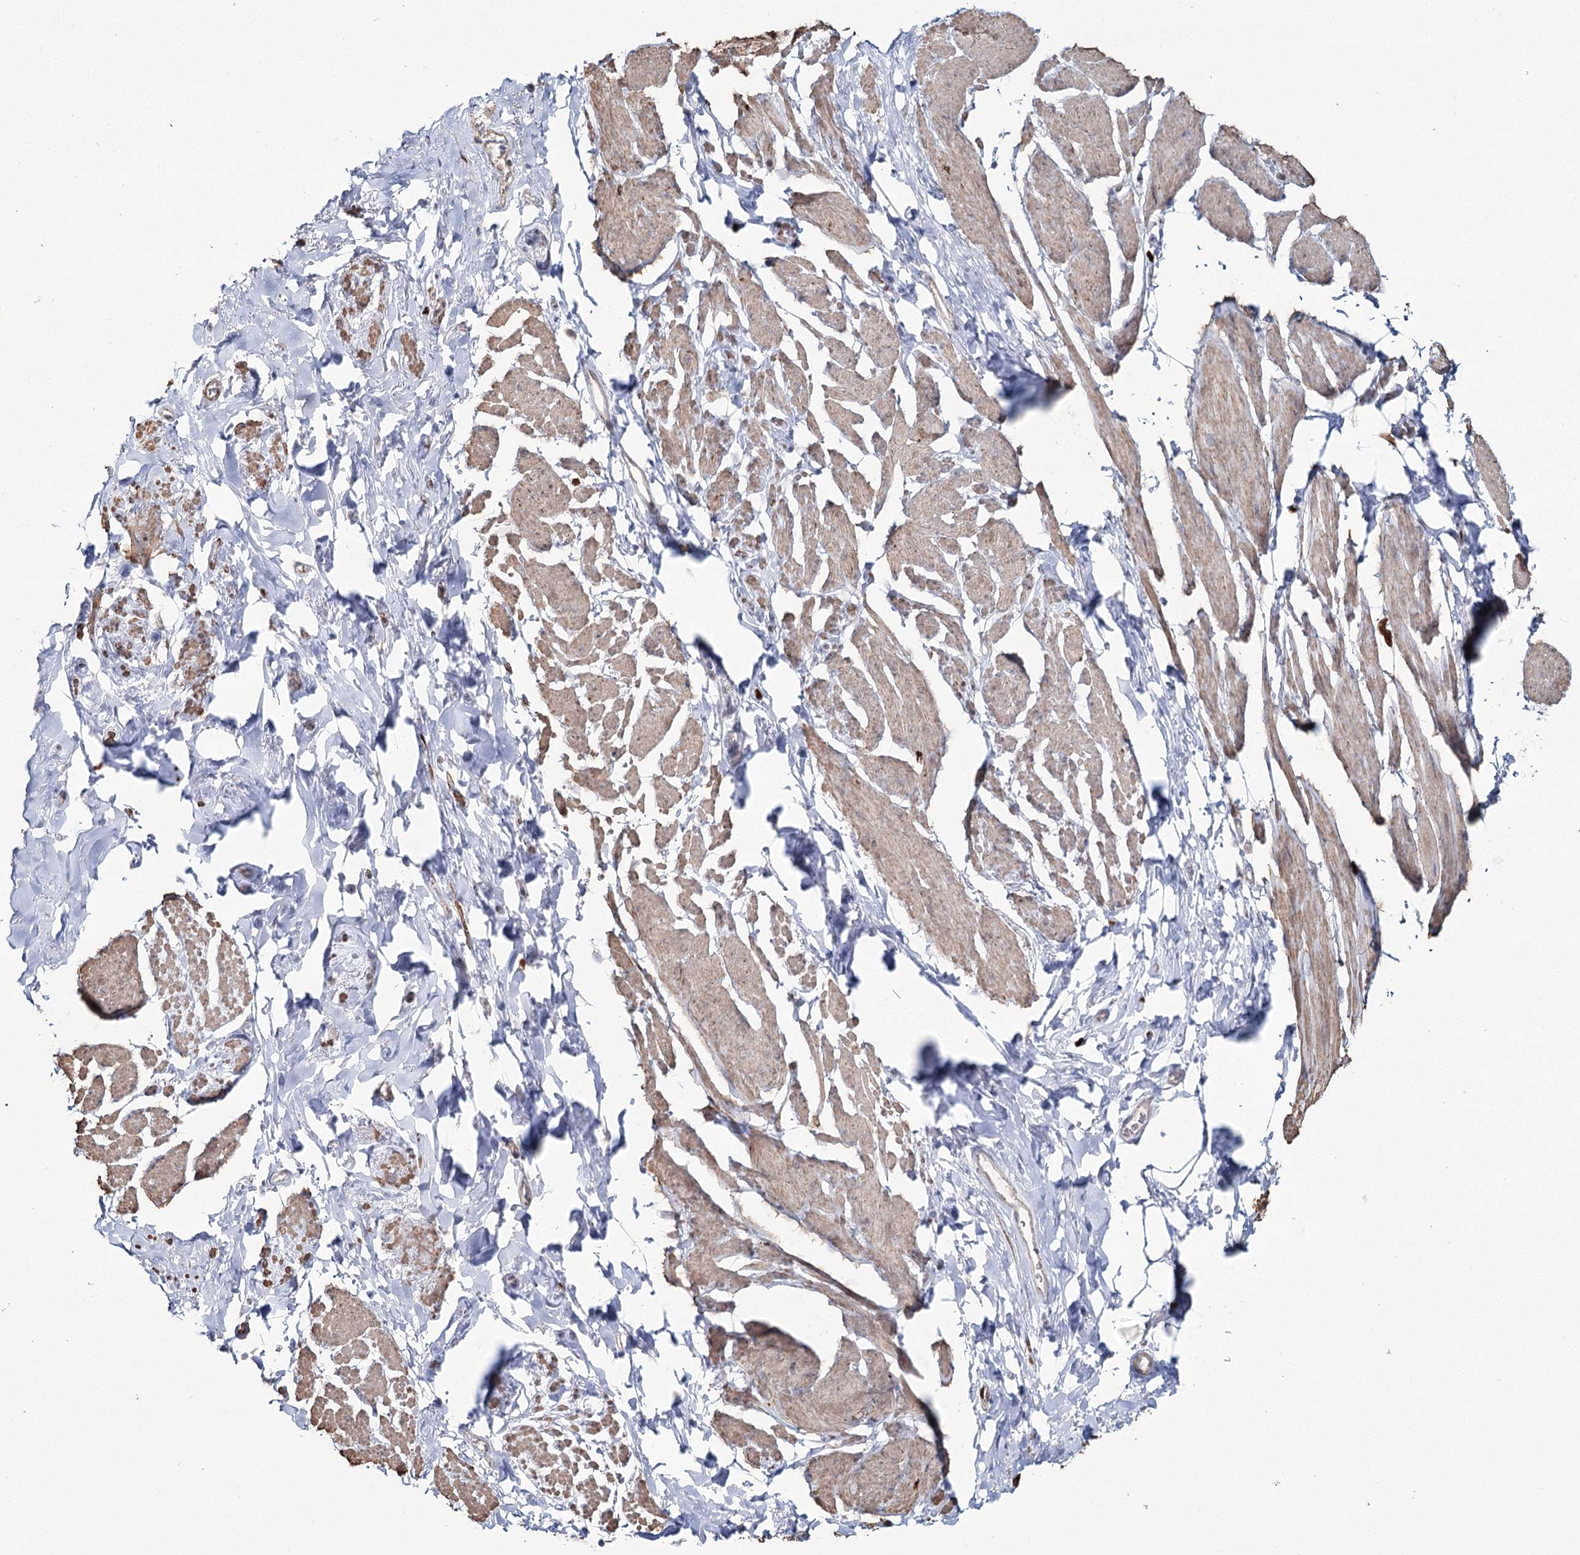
{"staining": {"intensity": "weak", "quantity": "25%-75%", "location": "cytoplasmic/membranous"}, "tissue": "smooth muscle", "cell_type": "Smooth muscle cells", "image_type": "normal", "snomed": [{"axis": "morphology", "description": "Normal tissue, NOS"}, {"axis": "topography", "description": "Smooth muscle"}, {"axis": "topography", "description": "Peripheral nerve tissue"}], "caption": "Immunohistochemistry histopathology image of unremarkable human smooth muscle stained for a protein (brown), which reveals low levels of weak cytoplasmic/membranous positivity in approximately 25%-75% of smooth muscle cells.", "gene": "PDHX", "patient": {"sex": "male", "age": 69}}